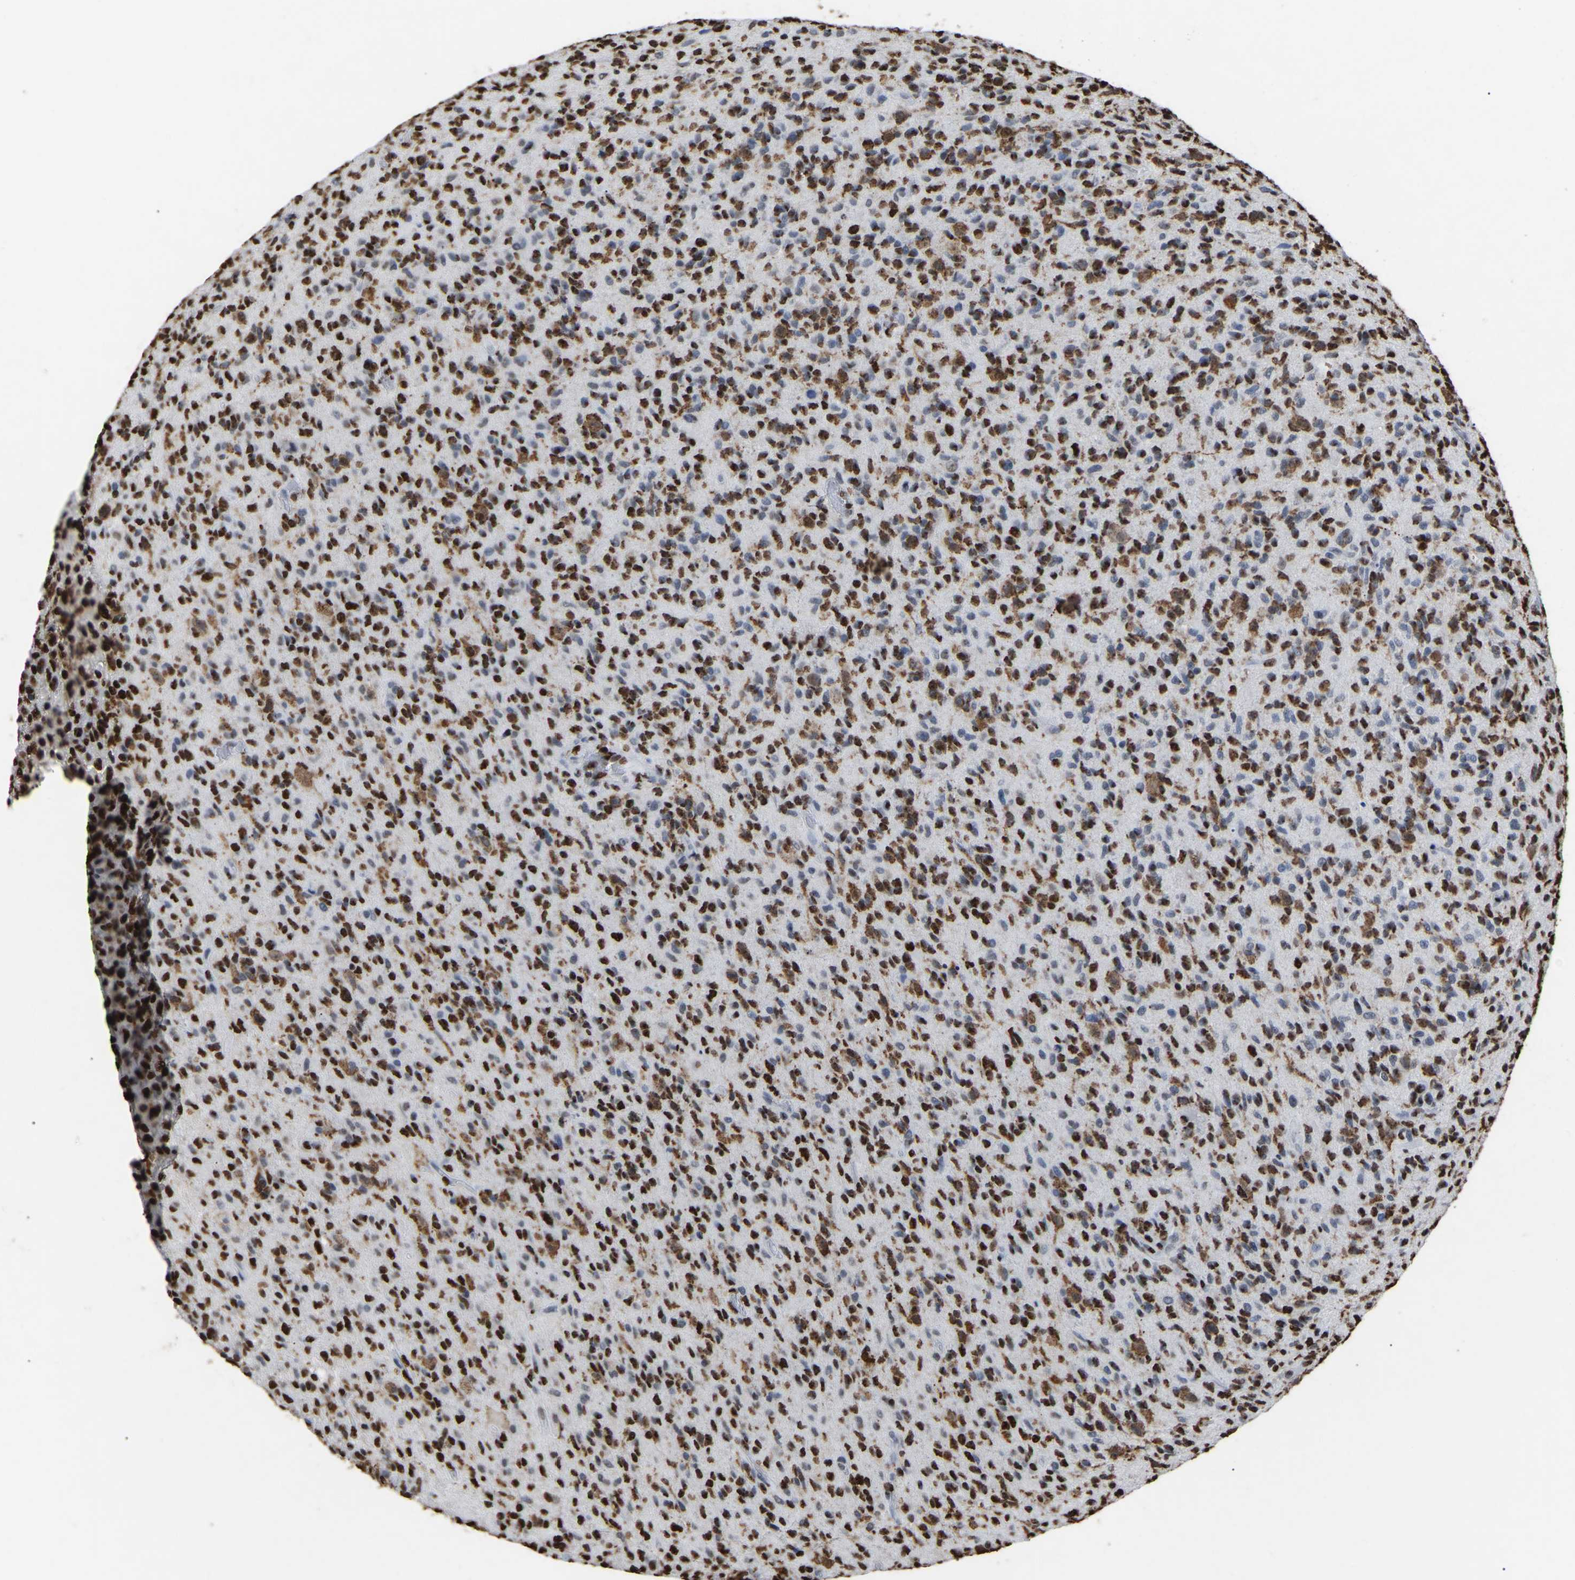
{"staining": {"intensity": "strong", "quantity": "25%-75%", "location": "nuclear"}, "tissue": "glioma", "cell_type": "Tumor cells", "image_type": "cancer", "snomed": [{"axis": "morphology", "description": "Glioma, malignant, High grade"}, {"axis": "topography", "description": "Brain"}], "caption": "IHC (DAB) staining of human malignant glioma (high-grade) demonstrates strong nuclear protein positivity in approximately 25%-75% of tumor cells.", "gene": "RBL2", "patient": {"sex": "male", "age": 71}}